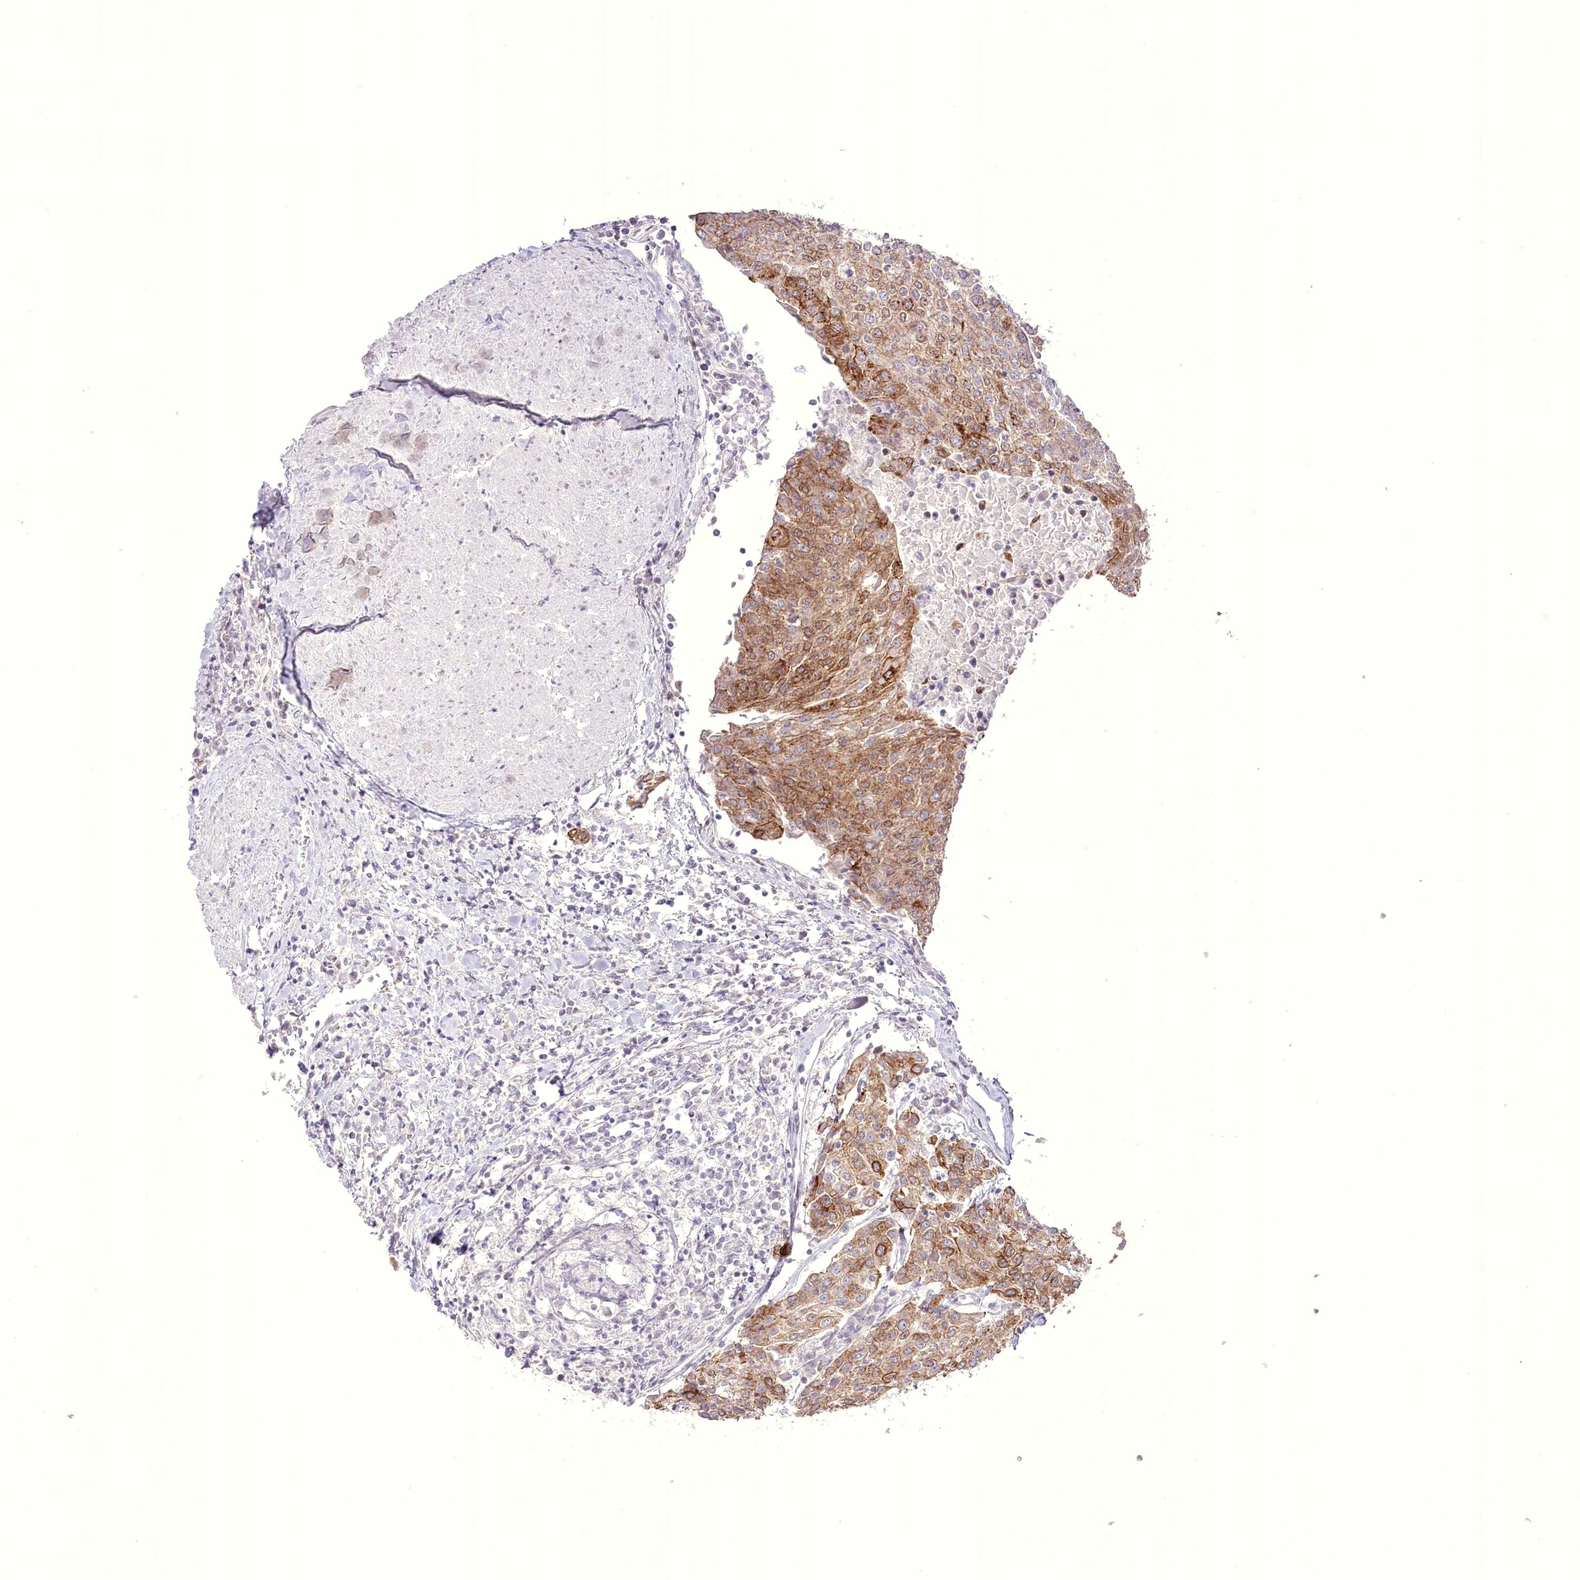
{"staining": {"intensity": "moderate", "quantity": ">75%", "location": "cytoplasmic/membranous"}, "tissue": "urothelial cancer", "cell_type": "Tumor cells", "image_type": "cancer", "snomed": [{"axis": "morphology", "description": "Urothelial carcinoma, High grade"}, {"axis": "topography", "description": "Urinary bladder"}], "caption": "Moderate cytoplasmic/membranous staining is appreciated in approximately >75% of tumor cells in urothelial cancer.", "gene": "SLC39A10", "patient": {"sex": "female", "age": 85}}